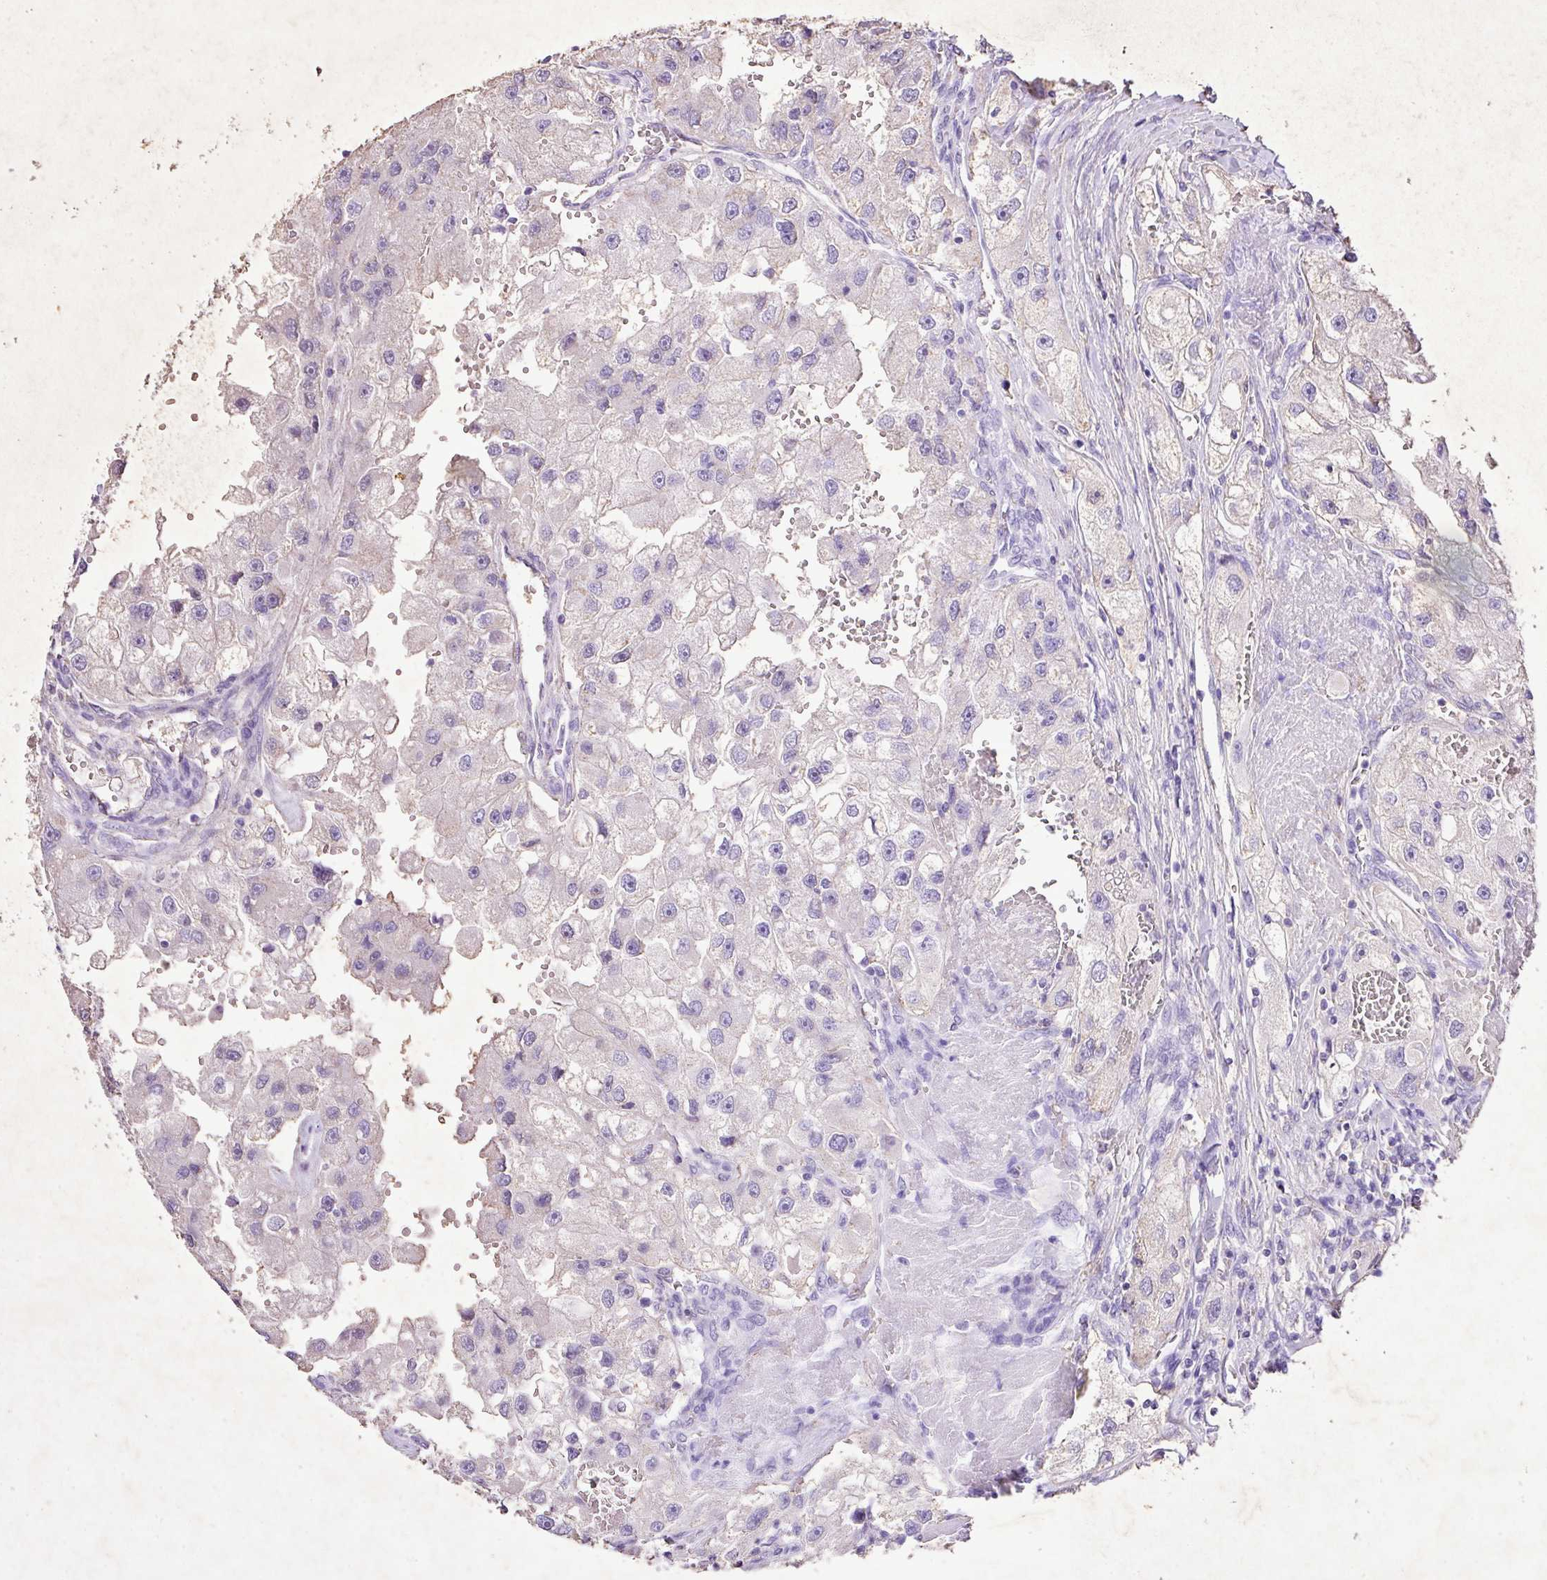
{"staining": {"intensity": "negative", "quantity": "none", "location": "none"}, "tissue": "renal cancer", "cell_type": "Tumor cells", "image_type": "cancer", "snomed": [{"axis": "morphology", "description": "Adenocarcinoma, NOS"}, {"axis": "topography", "description": "Kidney"}], "caption": "The micrograph displays no staining of tumor cells in renal cancer (adenocarcinoma).", "gene": "KCNJ11", "patient": {"sex": "male", "age": 63}}